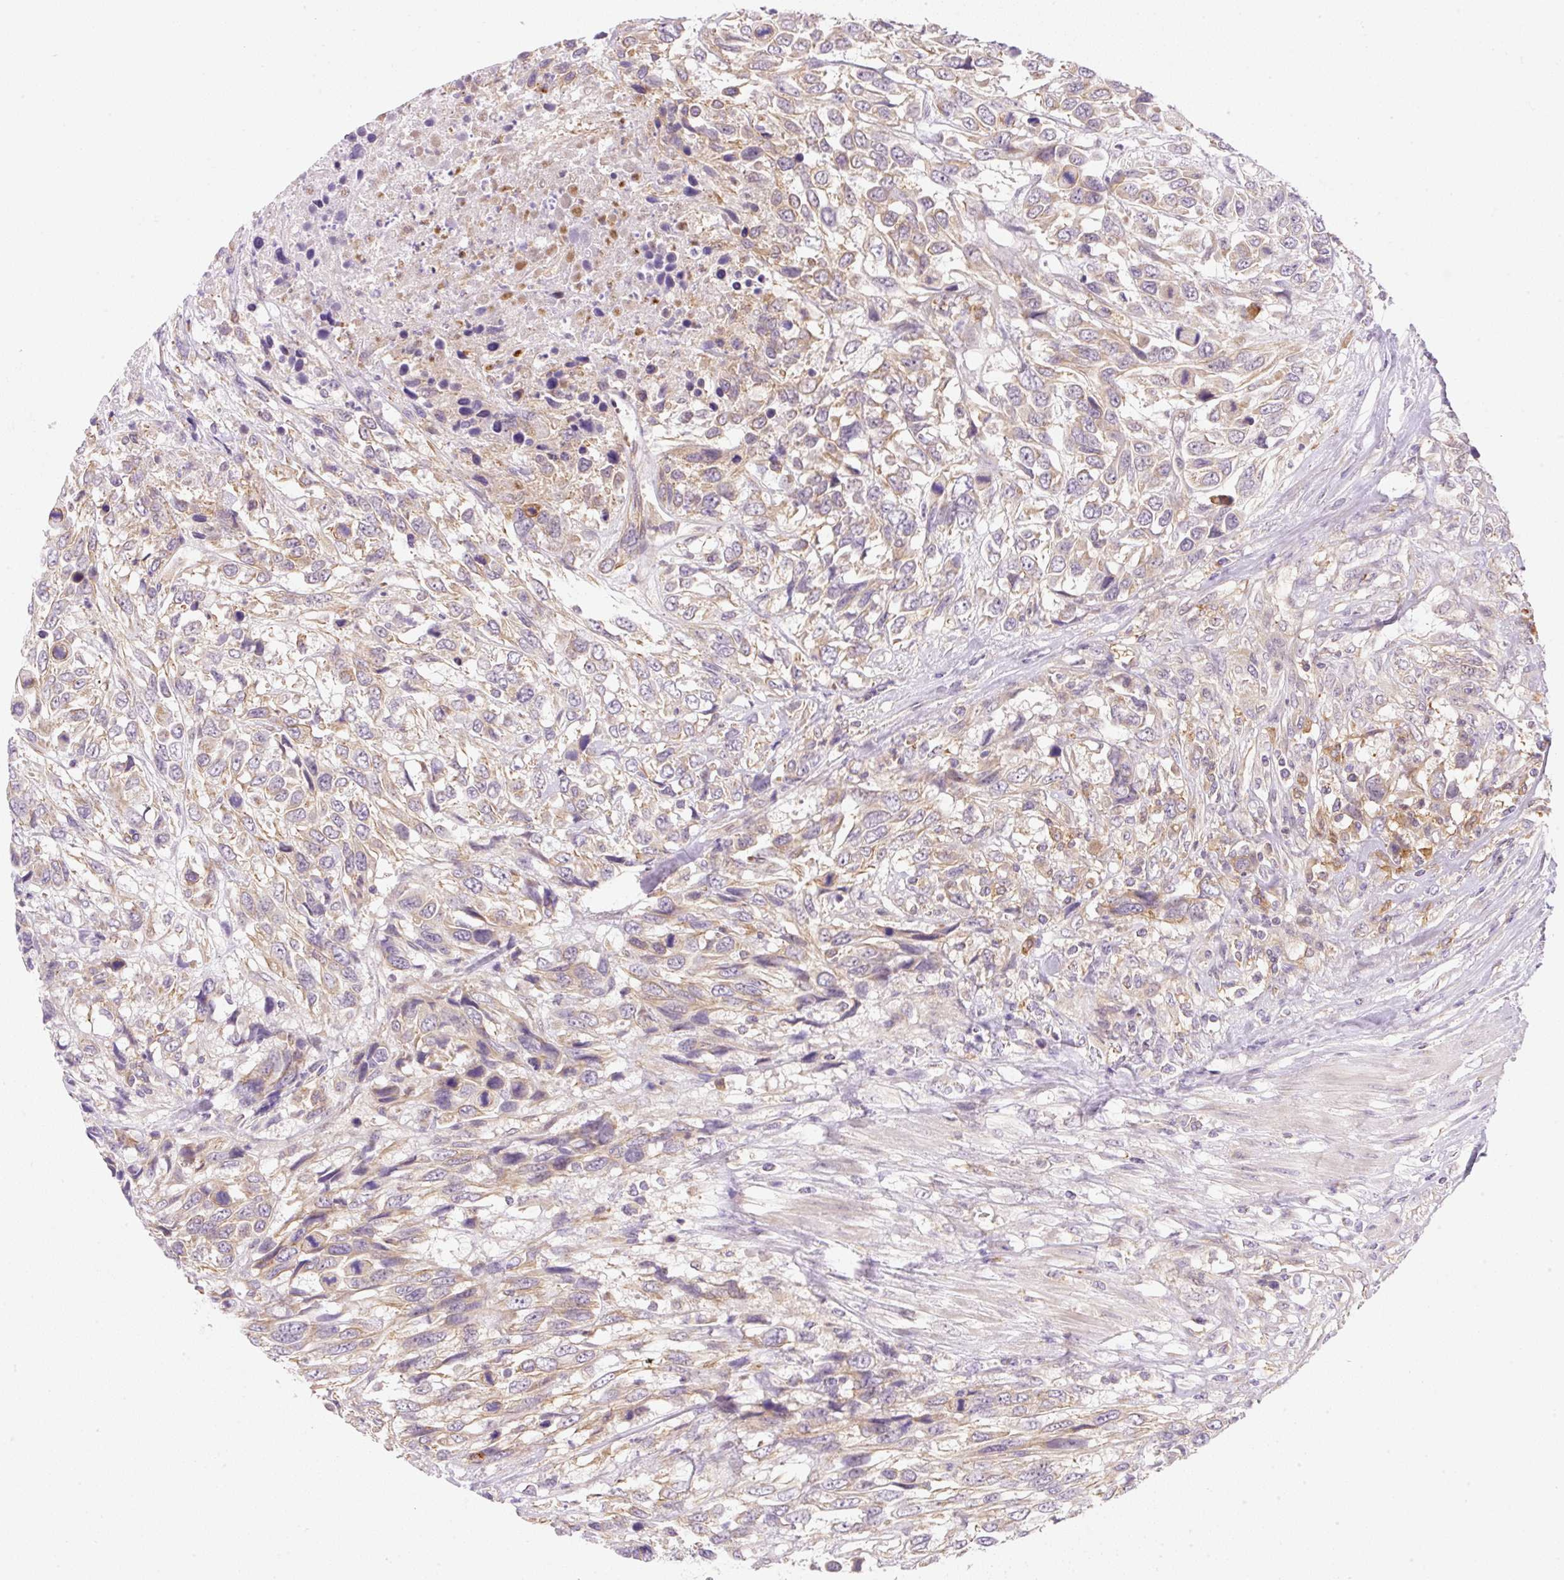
{"staining": {"intensity": "weak", "quantity": ">75%", "location": "cytoplasmic/membranous"}, "tissue": "urothelial cancer", "cell_type": "Tumor cells", "image_type": "cancer", "snomed": [{"axis": "morphology", "description": "Urothelial carcinoma, High grade"}, {"axis": "topography", "description": "Urinary bladder"}], "caption": "Human urothelial cancer stained with a brown dye shows weak cytoplasmic/membranous positive staining in about >75% of tumor cells.", "gene": "OMA1", "patient": {"sex": "female", "age": 70}}